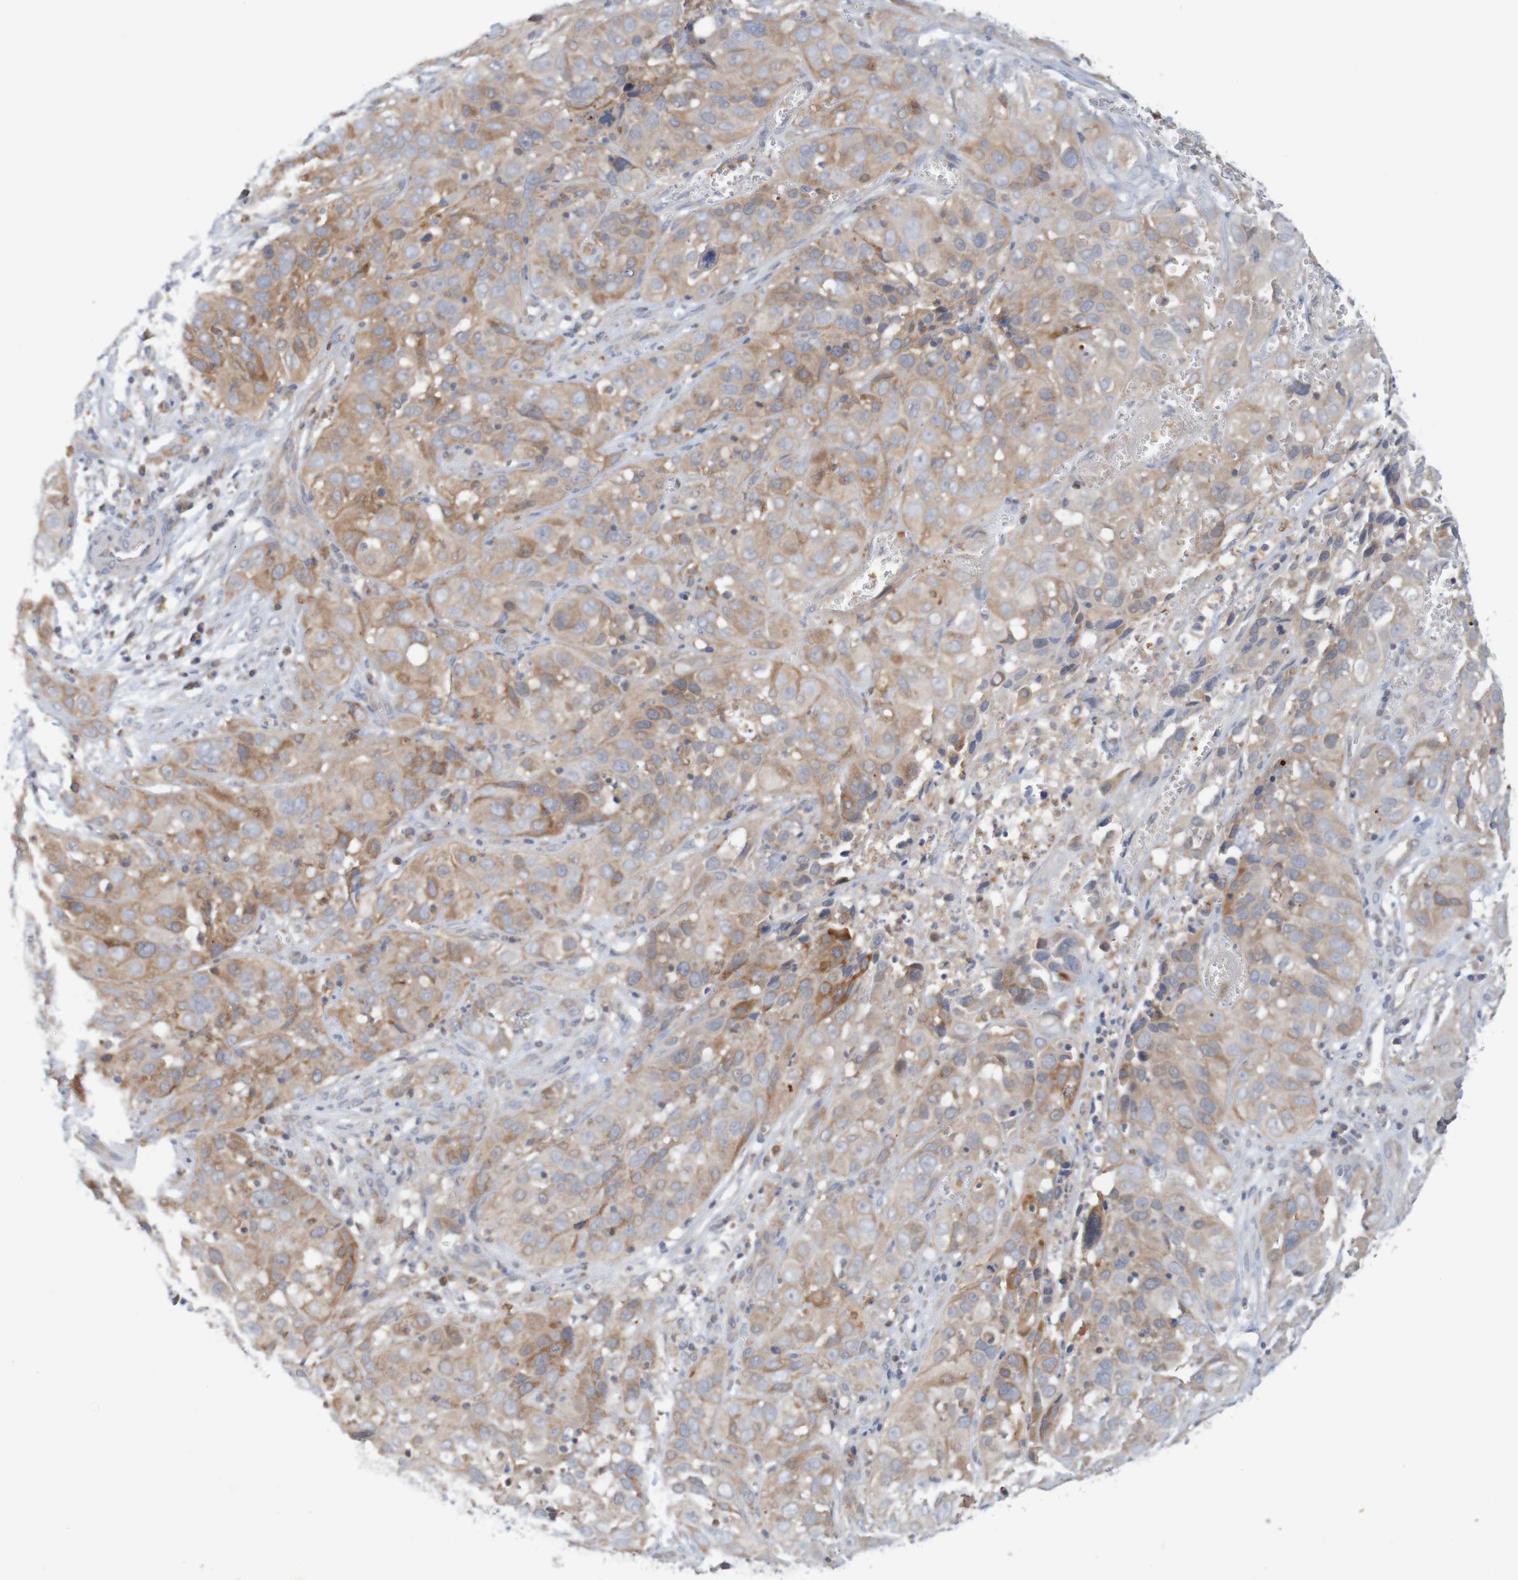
{"staining": {"intensity": "moderate", "quantity": ">75%", "location": "cytoplasmic/membranous"}, "tissue": "cervical cancer", "cell_type": "Tumor cells", "image_type": "cancer", "snomed": [{"axis": "morphology", "description": "Squamous cell carcinoma, NOS"}, {"axis": "topography", "description": "Cervix"}], "caption": "The histopathology image exhibits staining of cervical squamous cell carcinoma, revealing moderate cytoplasmic/membranous protein staining (brown color) within tumor cells.", "gene": "NAV2", "patient": {"sex": "female", "age": 32}}